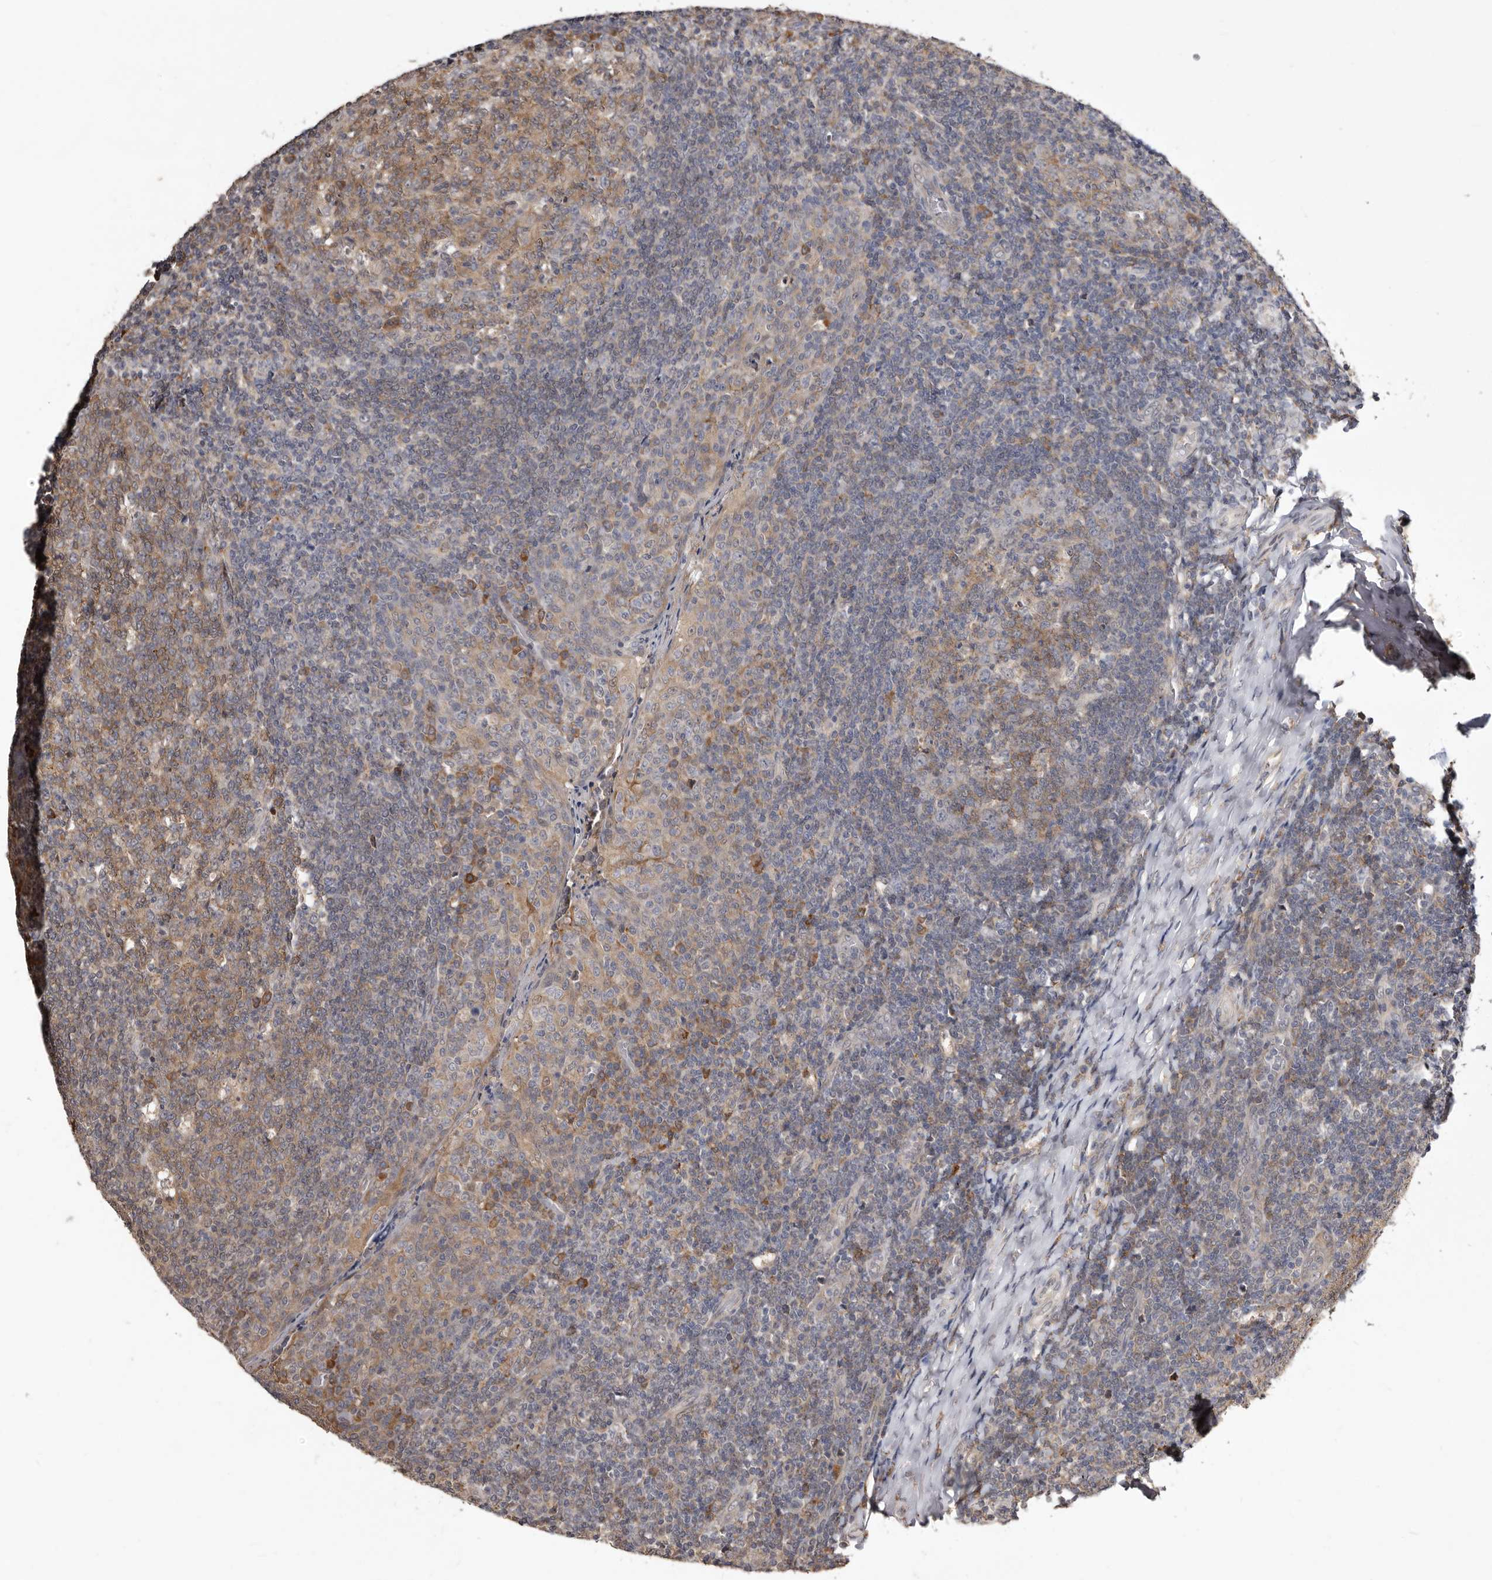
{"staining": {"intensity": "moderate", "quantity": "25%-75%", "location": "cytoplasmic/membranous"}, "tissue": "tonsil", "cell_type": "Germinal center cells", "image_type": "normal", "snomed": [{"axis": "morphology", "description": "Normal tissue, NOS"}, {"axis": "topography", "description": "Tonsil"}], "caption": "Protein expression analysis of benign tonsil displays moderate cytoplasmic/membranous expression in approximately 25%-75% of germinal center cells.", "gene": "RRM2B", "patient": {"sex": "female", "age": 19}}